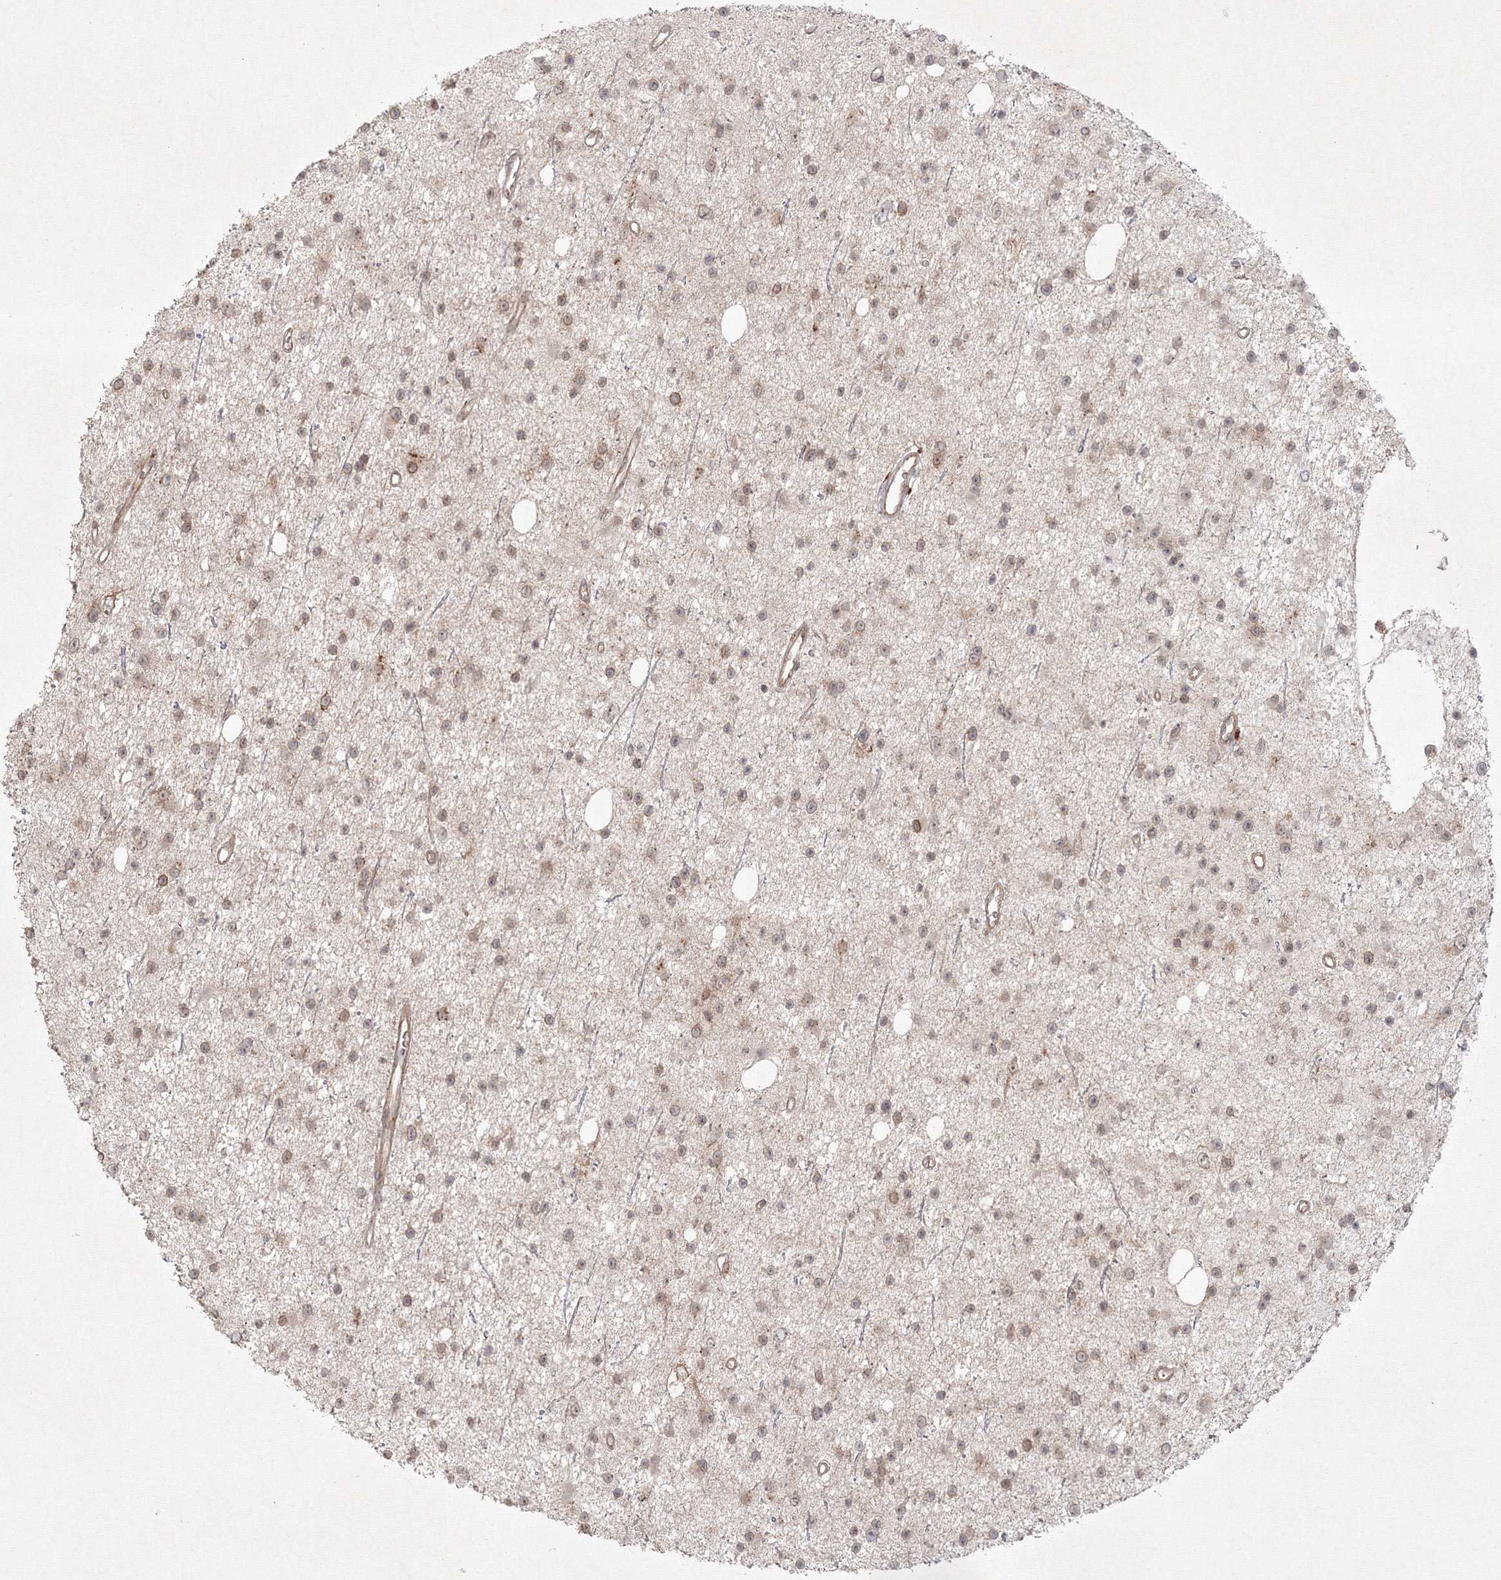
{"staining": {"intensity": "moderate", "quantity": "25%-75%", "location": "cytoplasmic/membranous,nuclear"}, "tissue": "glioma", "cell_type": "Tumor cells", "image_type": "cancer", "snomed": [{"axis": "morphology", "description": "Glioma, malignant, Low grade"}, {"axis": "topography", "description": "Cerebral cortex"}], "caption": "Tumor cells display moderate cytoplasmic/membranous and nuclear expression in approximately 25%-75% of cells in glioma.", "gene": "KIF20A", "patient": {"sex": "female", "age": 39}}